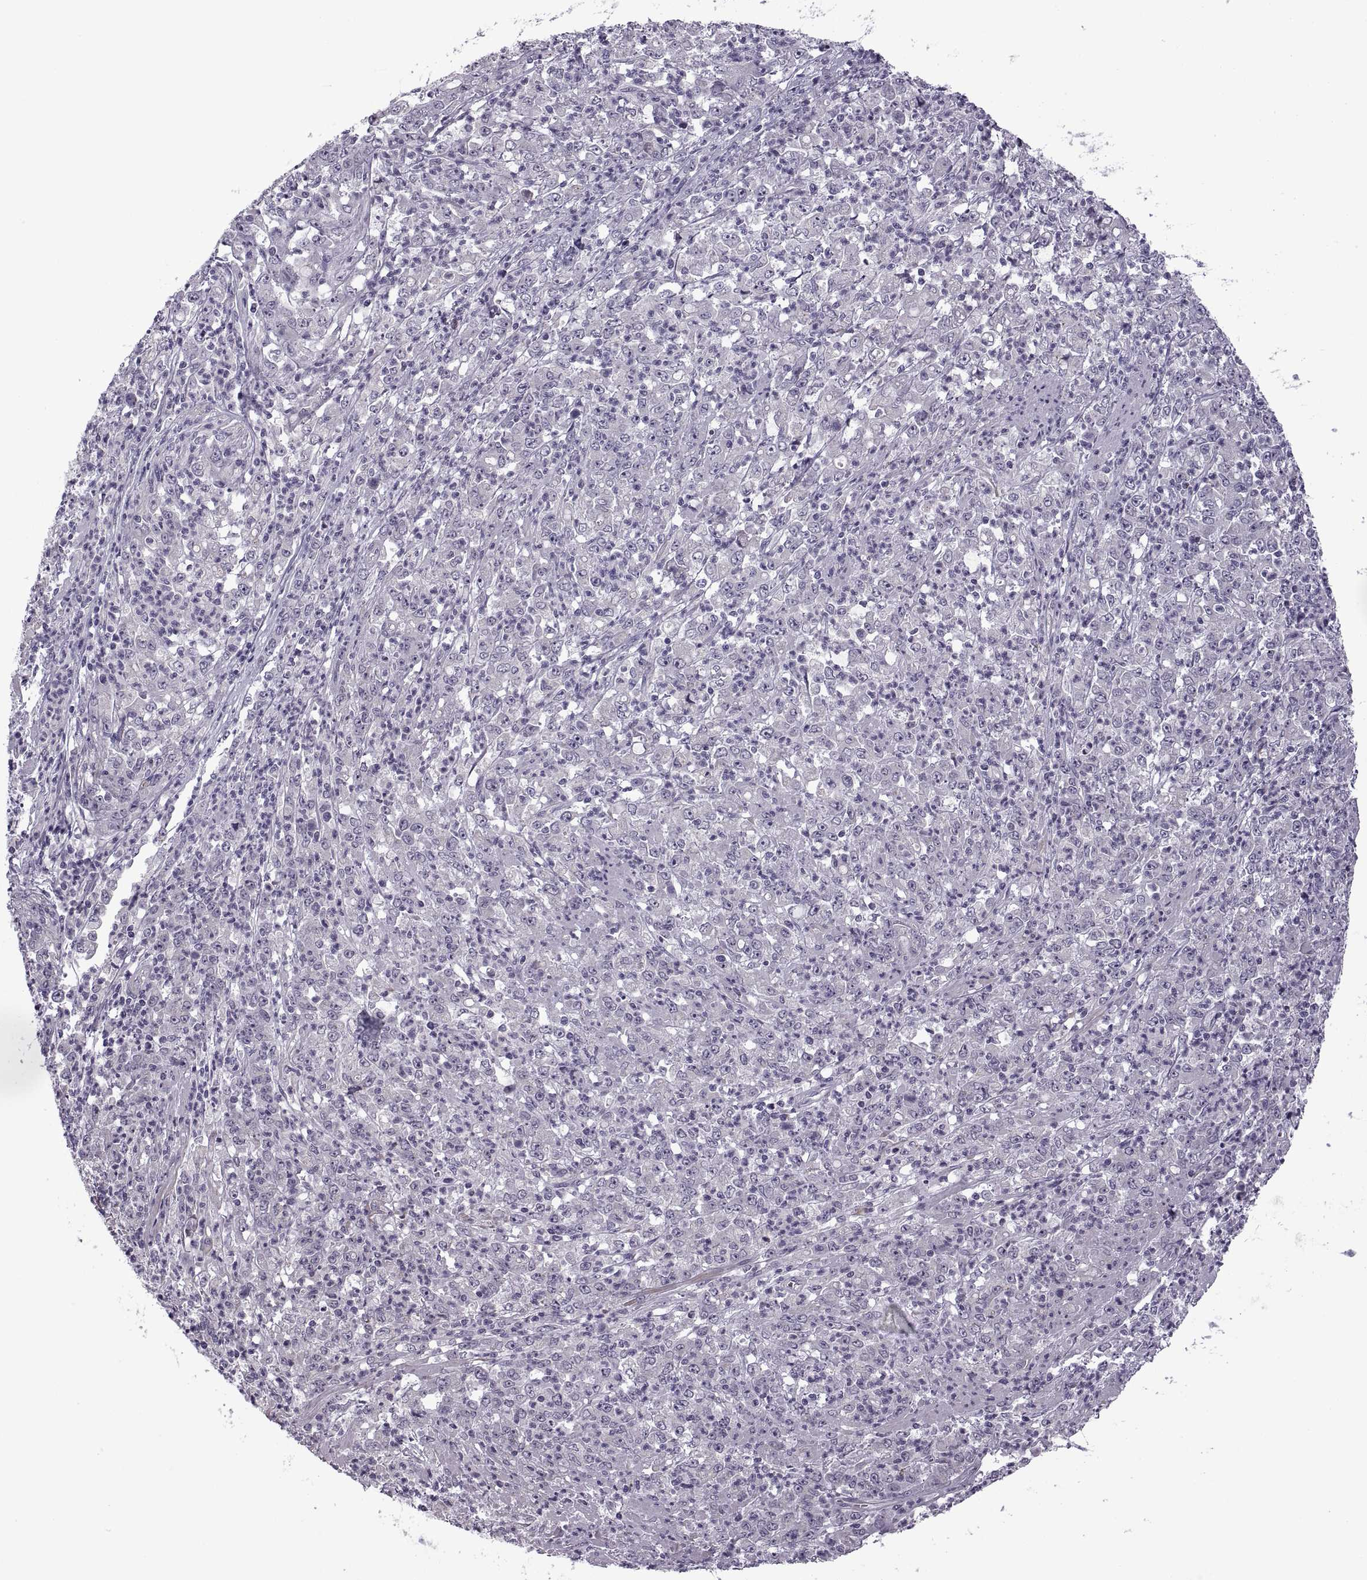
{"staining": {"intensity": "negative", "quantity": "none", "location": "none"}, "tissue": "stomach cancer", "cell_type": "Tumor cells", "image_type": "cancer", "snomed": [{"axis": "morphology", "description": "Adenocarcinoma, NOS"}, {"axis": "topography", "description": "Stomach, lower"}], "caption": "Image shows no protein expression in tumor cells of stomach cancer tissue.", "gene": "RIPK4", "patient": {"sex": "female", "age": 71}}